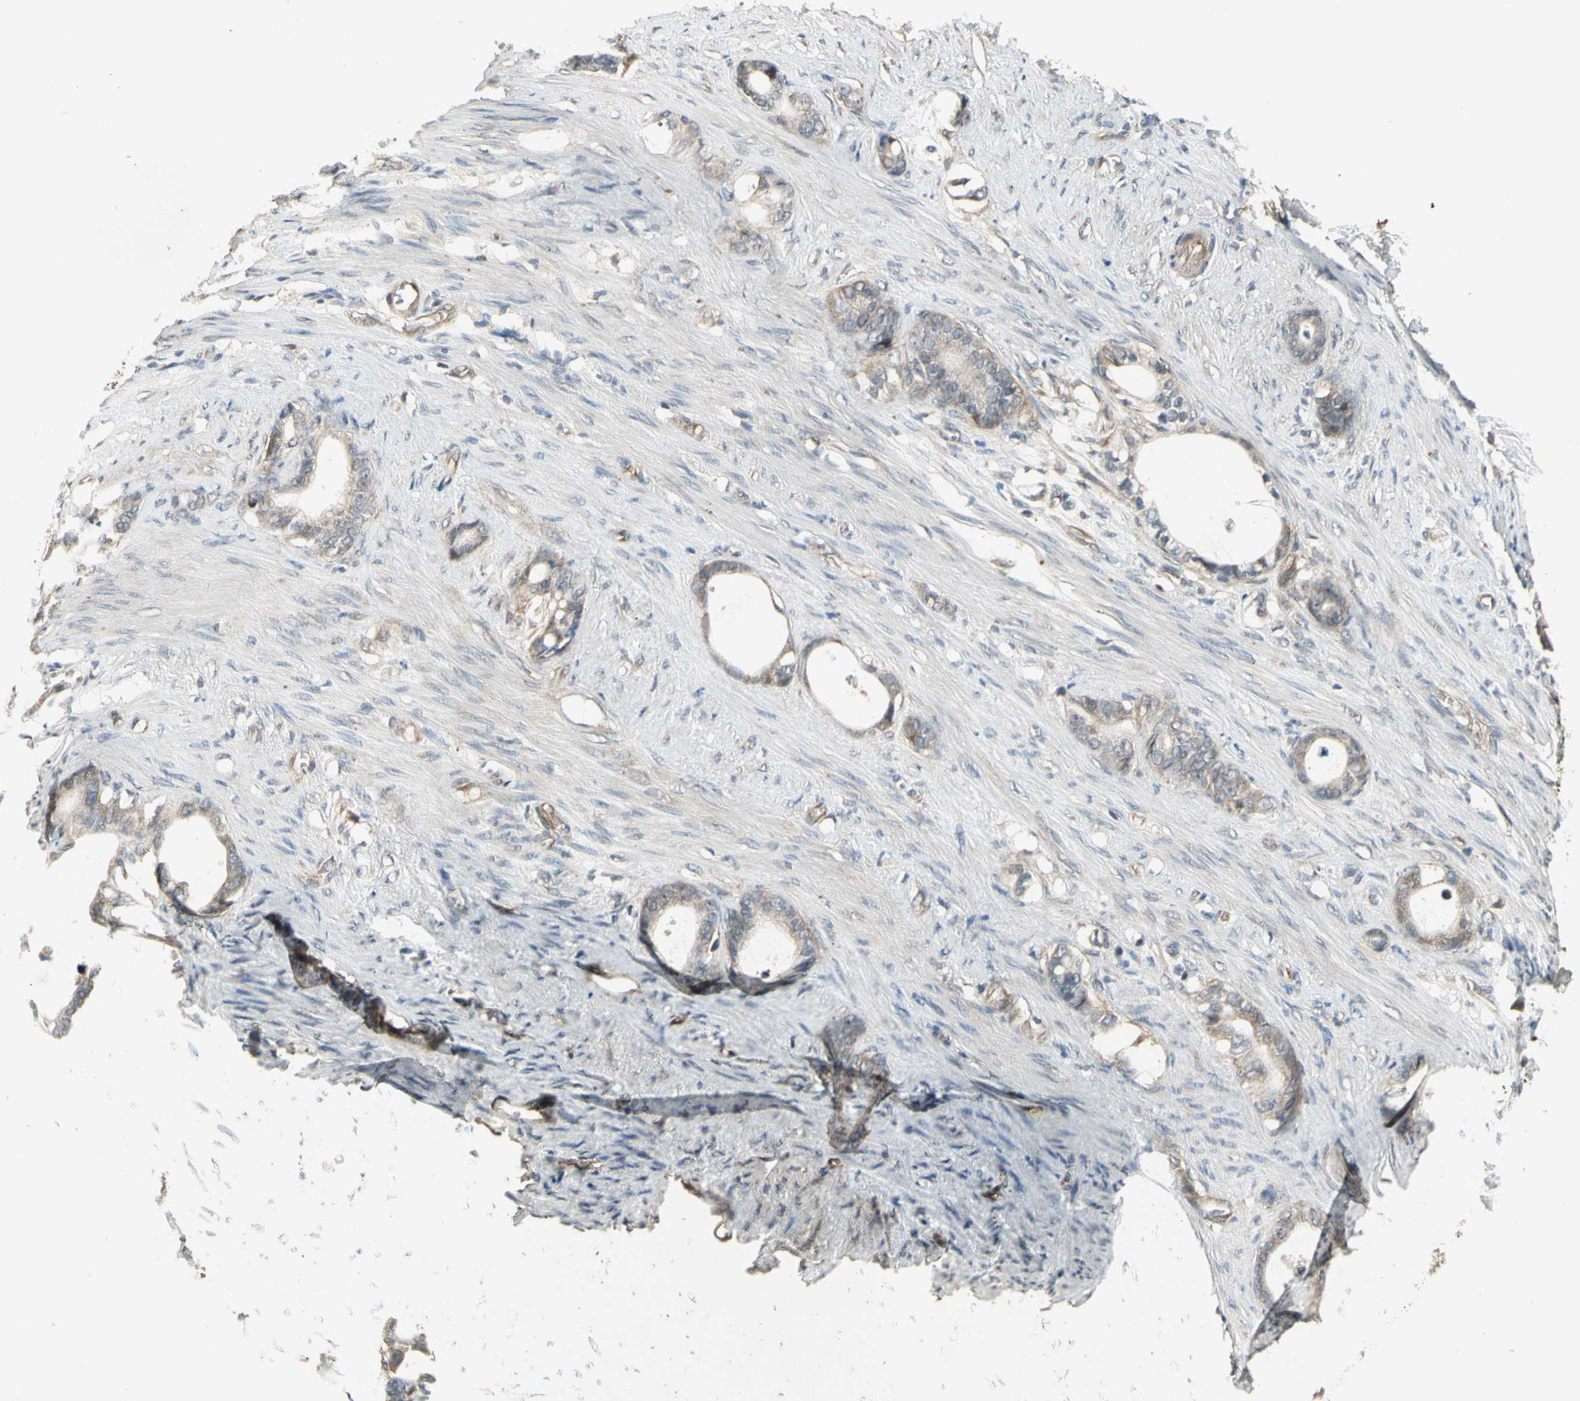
{"staining": {"intensity": "weak", "quantity": "25%-75%", "location": "cytoplasmic/membranous"}, "tissue": "stomach cancer", "cell_type": "Tumor cells", "image_type": "cancer", "snomed": [{"axis": "morphology", "description": "Adenocarcinoma, NOS"}, {"axis": "topography", "description": "Stomach"}], "caption": "Immunohistochemistry staining of stomach adenocarcinoma, which demonstrates low levels of weak cytoplasmic/membranous positivity in approximately 25%-75% of tumor cells indicating weak cytoplasmic/membranous protein positivity. The staining was performed using DAB (3,3'-diaminobenzidine) (brown) for protein detection and nuclei were counterstained in hematoxylin (blue).", "gene": "EFNB2", "patient": {"sex": "female", "age": 75}}